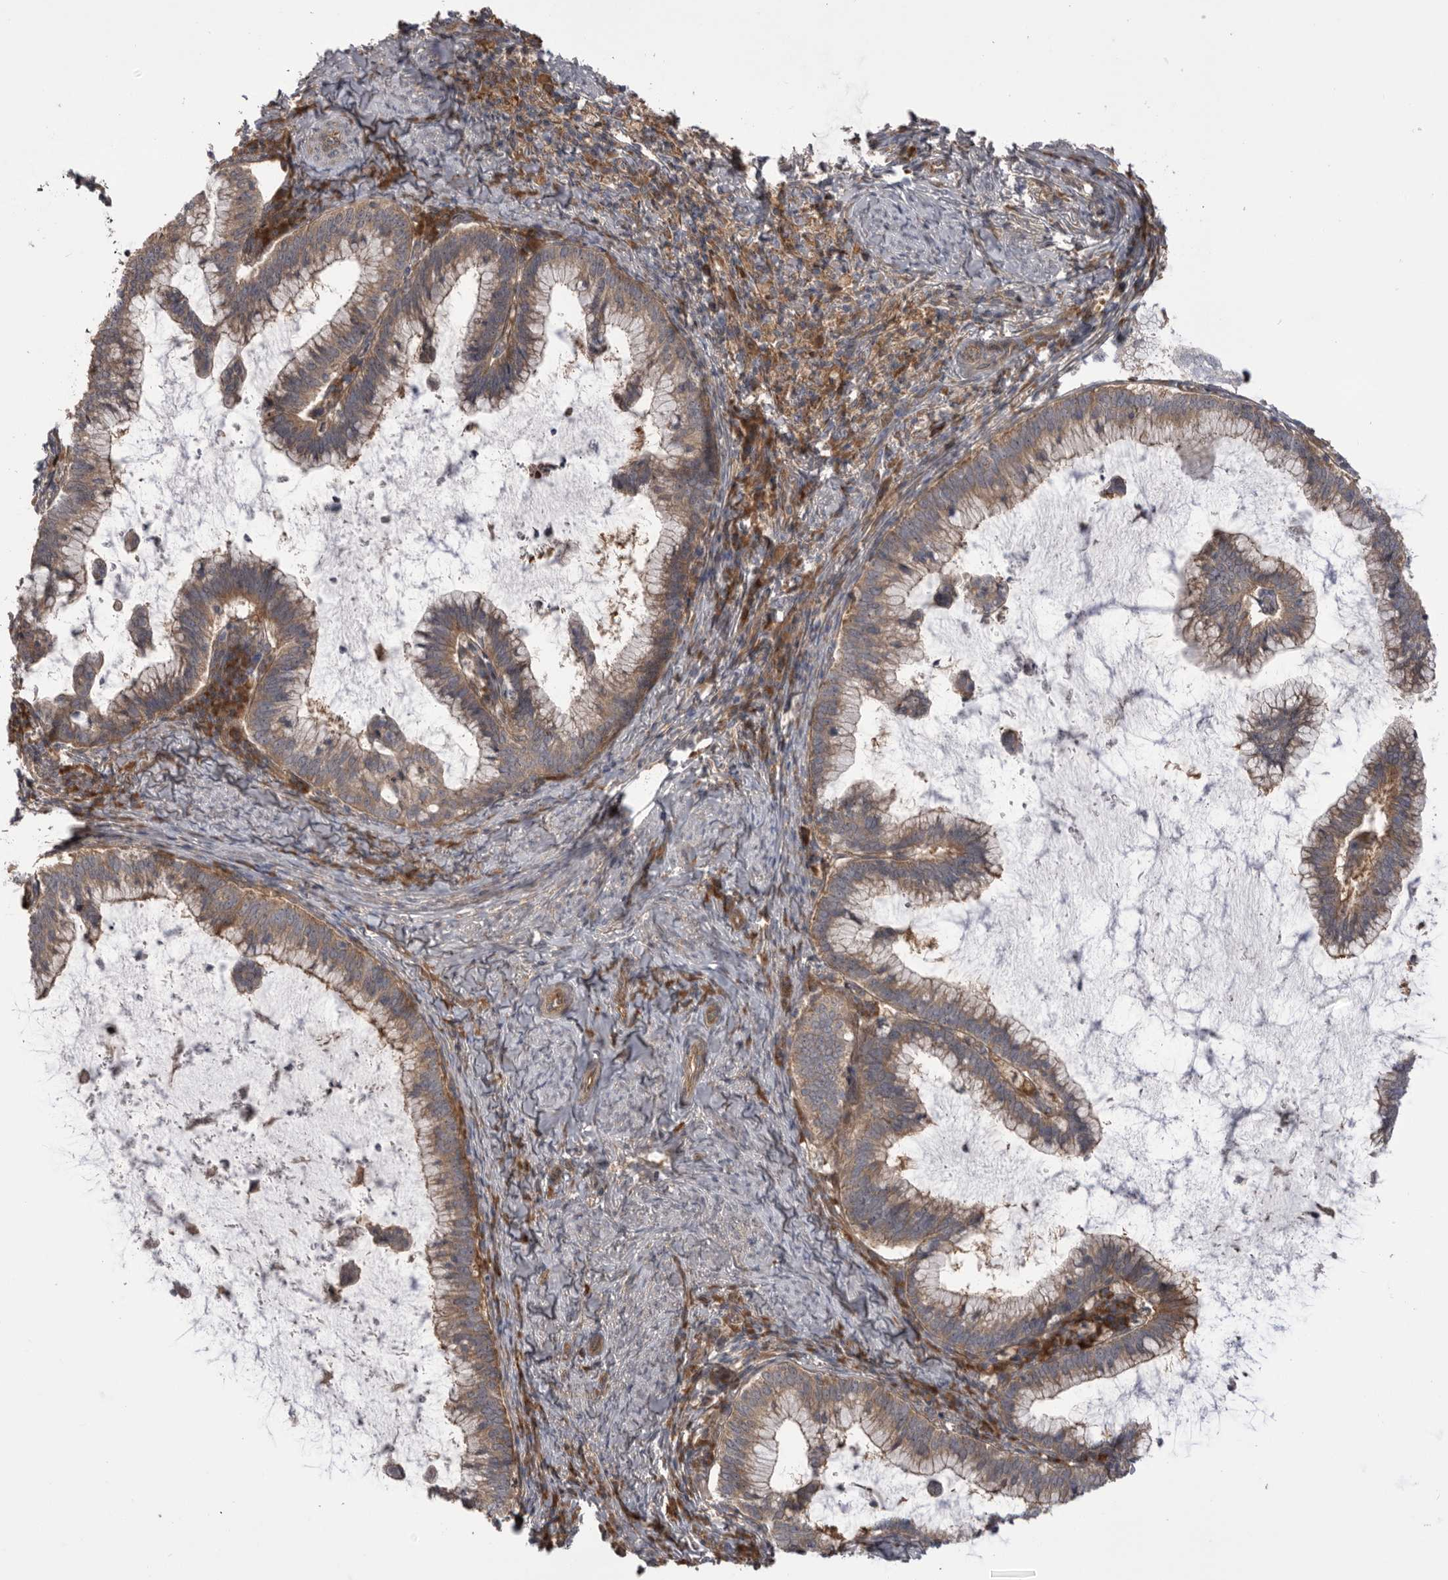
{"staining": {"intensity": "moderate", "quantity": ">75%", "location": "cytoplasmic/membranous"}, "tissue": "cervical cancer", "cell_type": "Tumor cells", "image_type": "cancer", "snomed": [{"axis": "morphology", "description": "Adenocarcinoma, NOS"}, {"axis": "topography", "description": "Cervix"}], "caption": "Immunohistochemical staining of human cervical adenocarcinoma shows moderate cytoplasmic/membranous protein expression in about >75% of tumor cells.", "gene": "RAB3GAP2", "patient": {"sex": "female", "age": 36}}